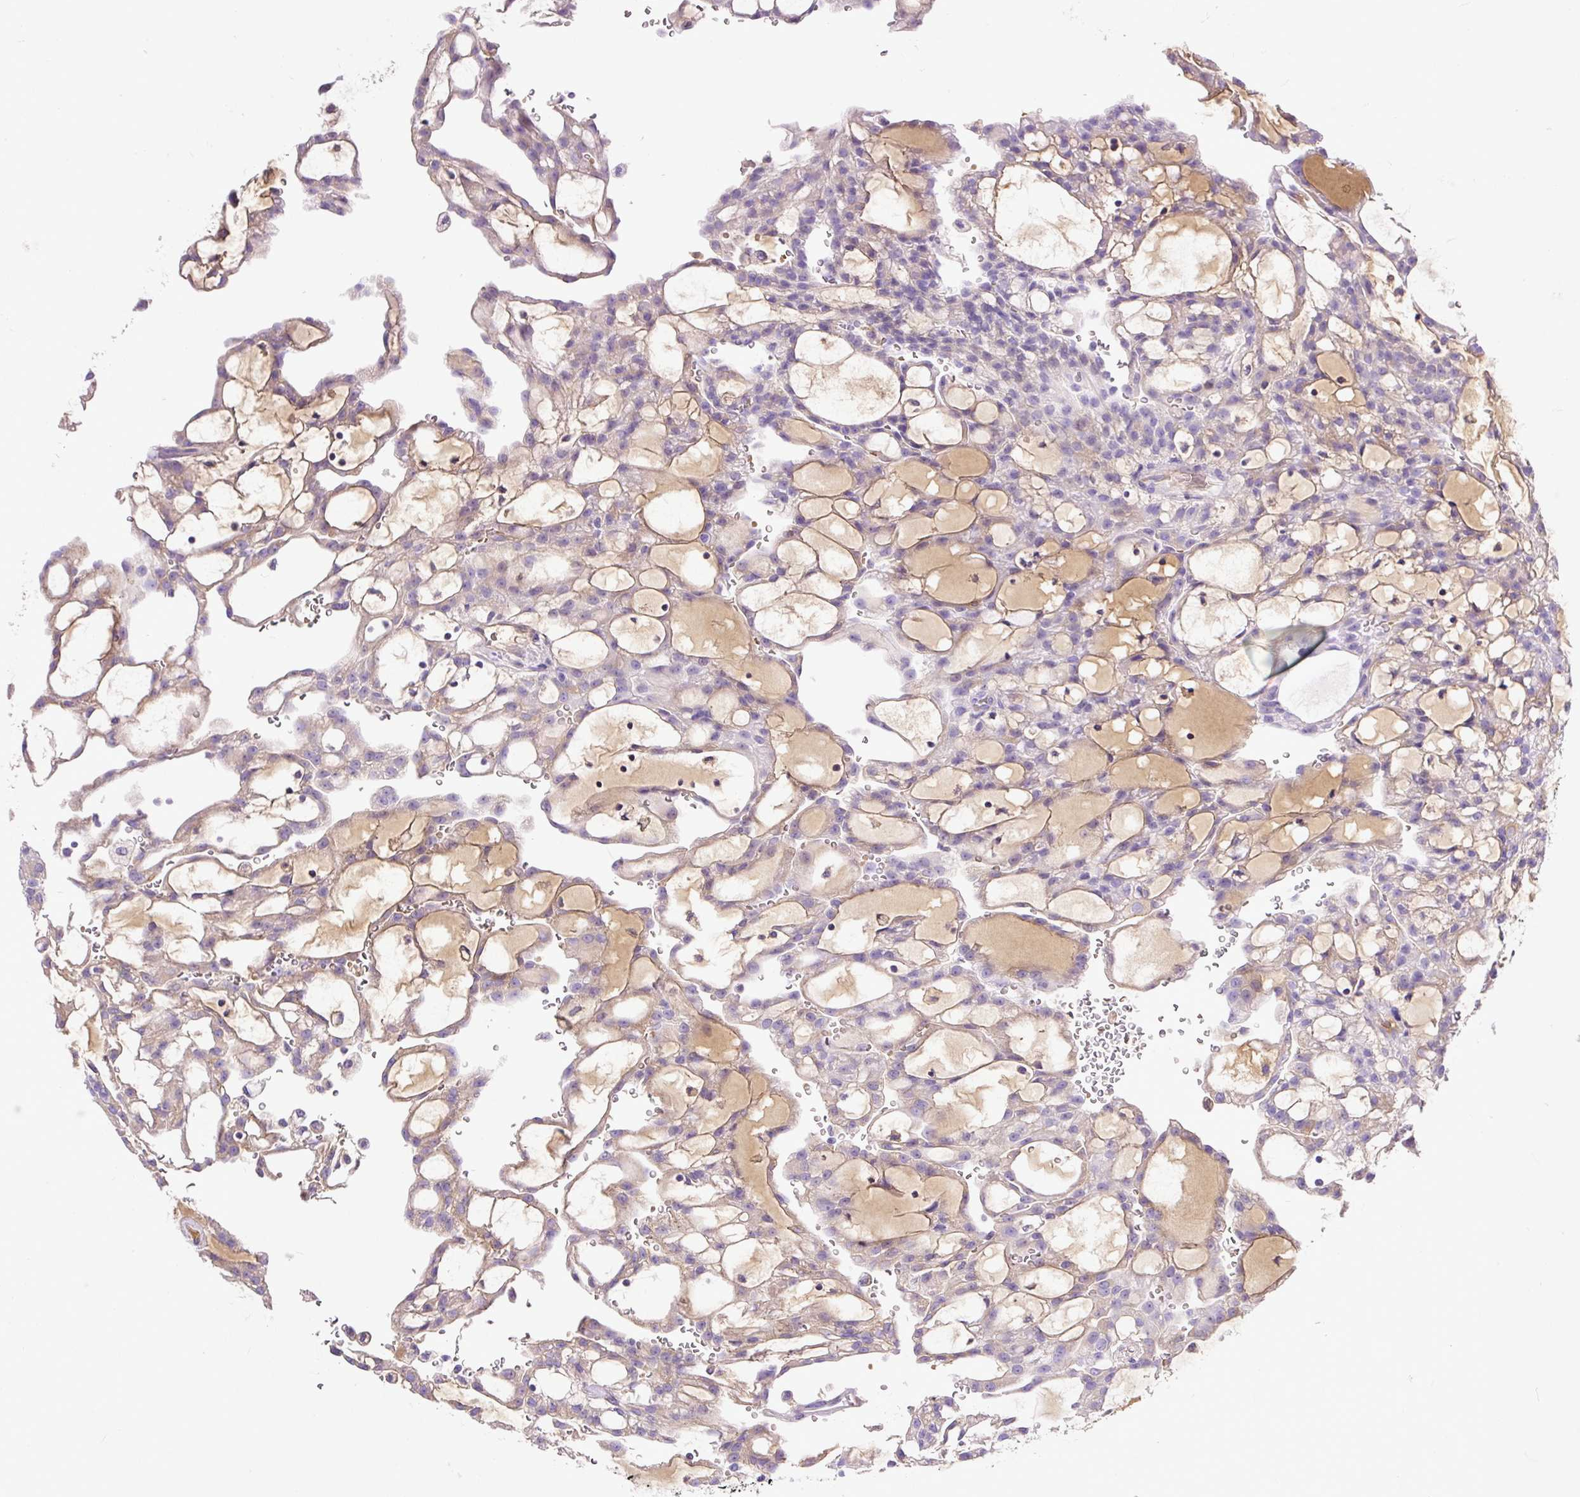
{"staining": {"intensity": "negative", "quantity": "none", "location": "none"}, "tissue": "renal cancer", "cell_type": "Tumor cells", "image_type": "cancer", "snomed": [{"axis": "morphology", "description": "Adenocarcinoma, NOS"}, {"axis": "topography", "description": "Kidney"}], "caption": "An image of renal adenocarcinoma stained for a protein shows no brown staining in tumor cells.", "gene": "CLEC3B", "patient": {"sex": "male", "age": 63}}